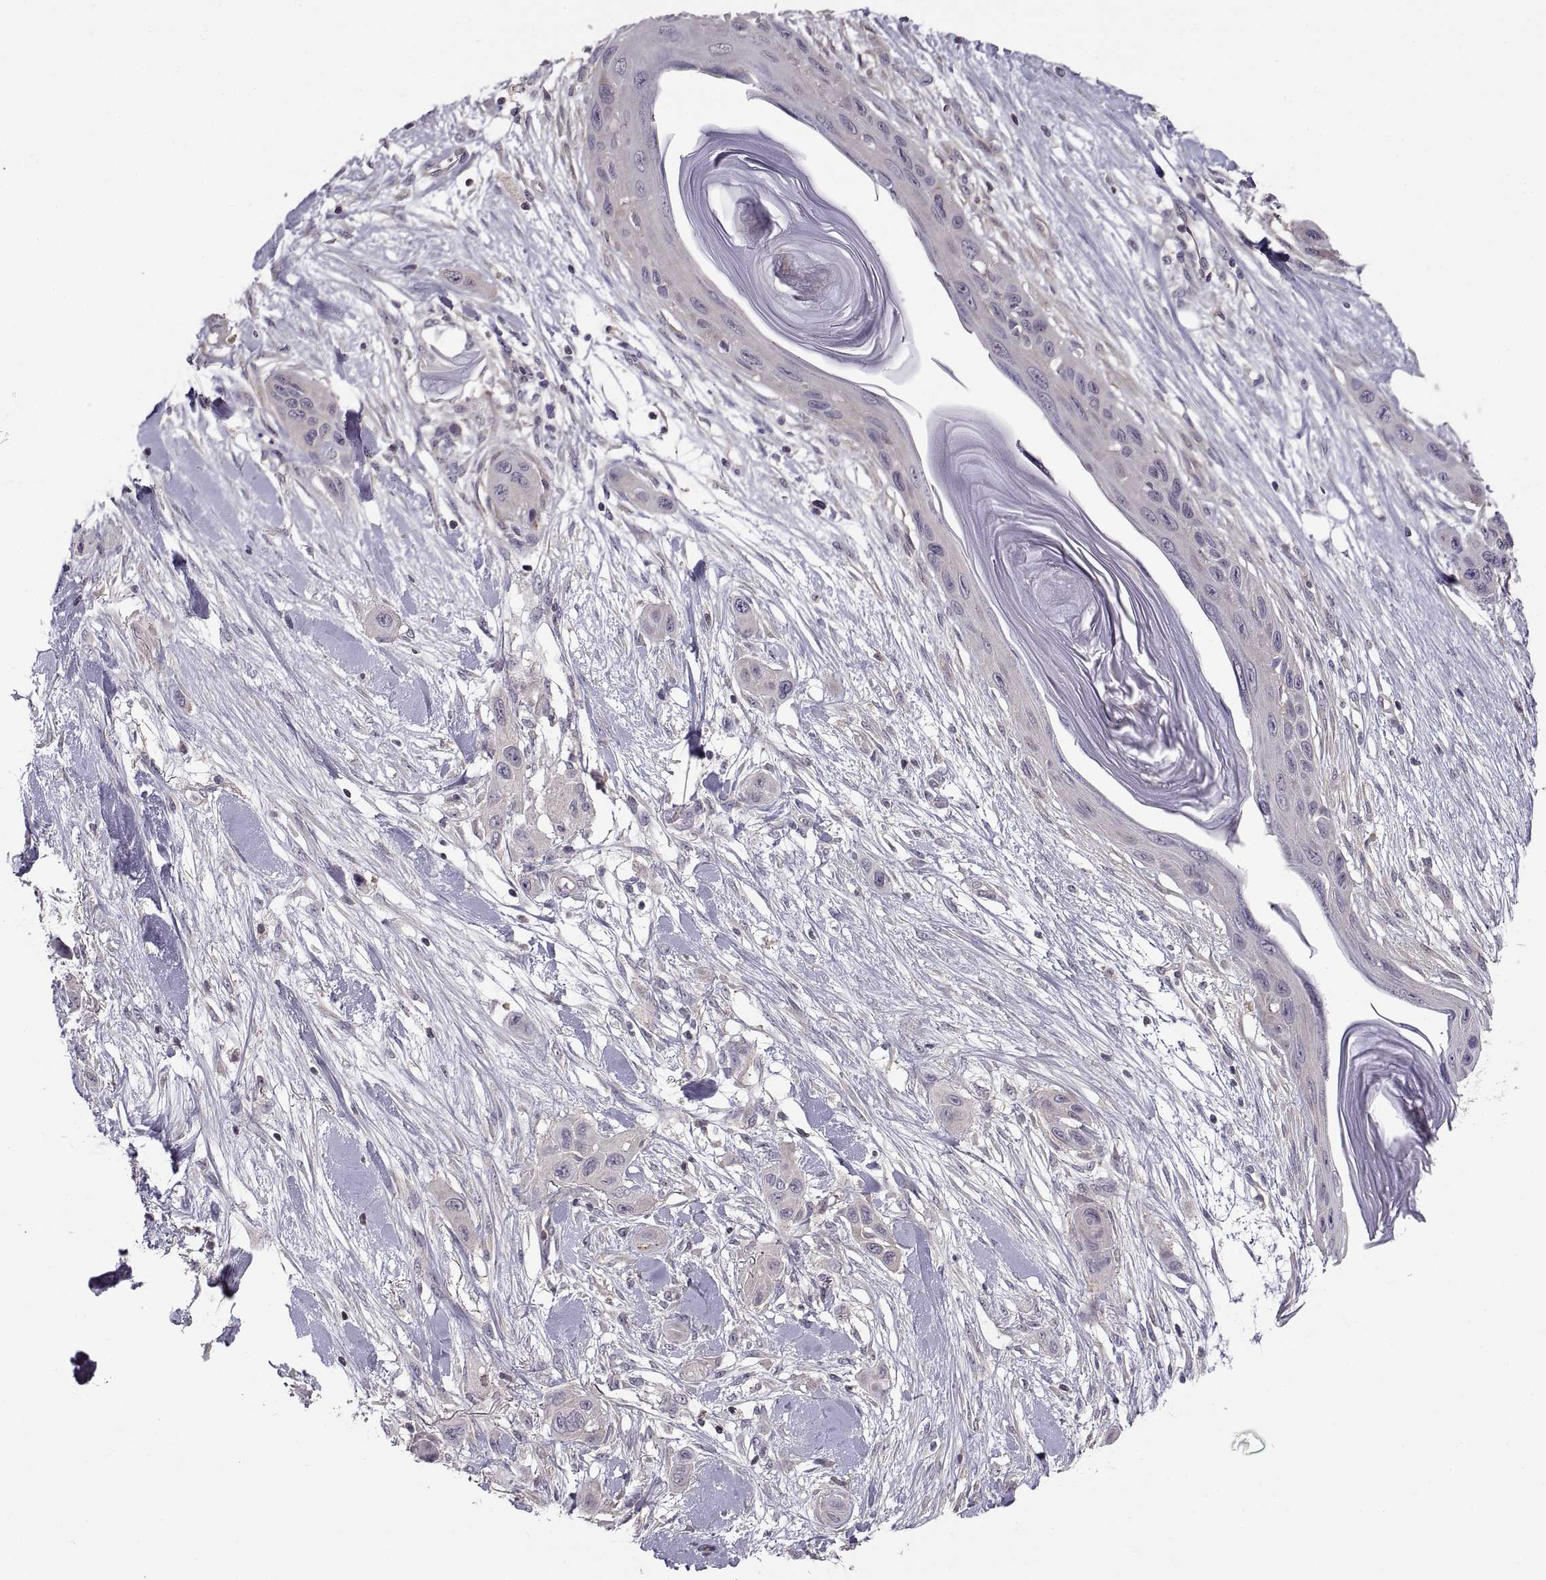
{"staining": {"intensity": "negative", "quantity": "none", "location": "none"}, "tissue": "skin cancer", "cell_type": "Tumor cells", "image_type": "cancer", "snomed": [{"axis": "morphology", "description": "Squamous cell carcinoma, NOS"}, {"axis": "topography", "description": "Skin"}], "caption": "The image demonstrates no staining of tumor cells in skin cancer. (IHC, brightfield microscopy, high magnification).", "gene": "NMNAT2", "patient": {"sex": "male", "age": 79}}